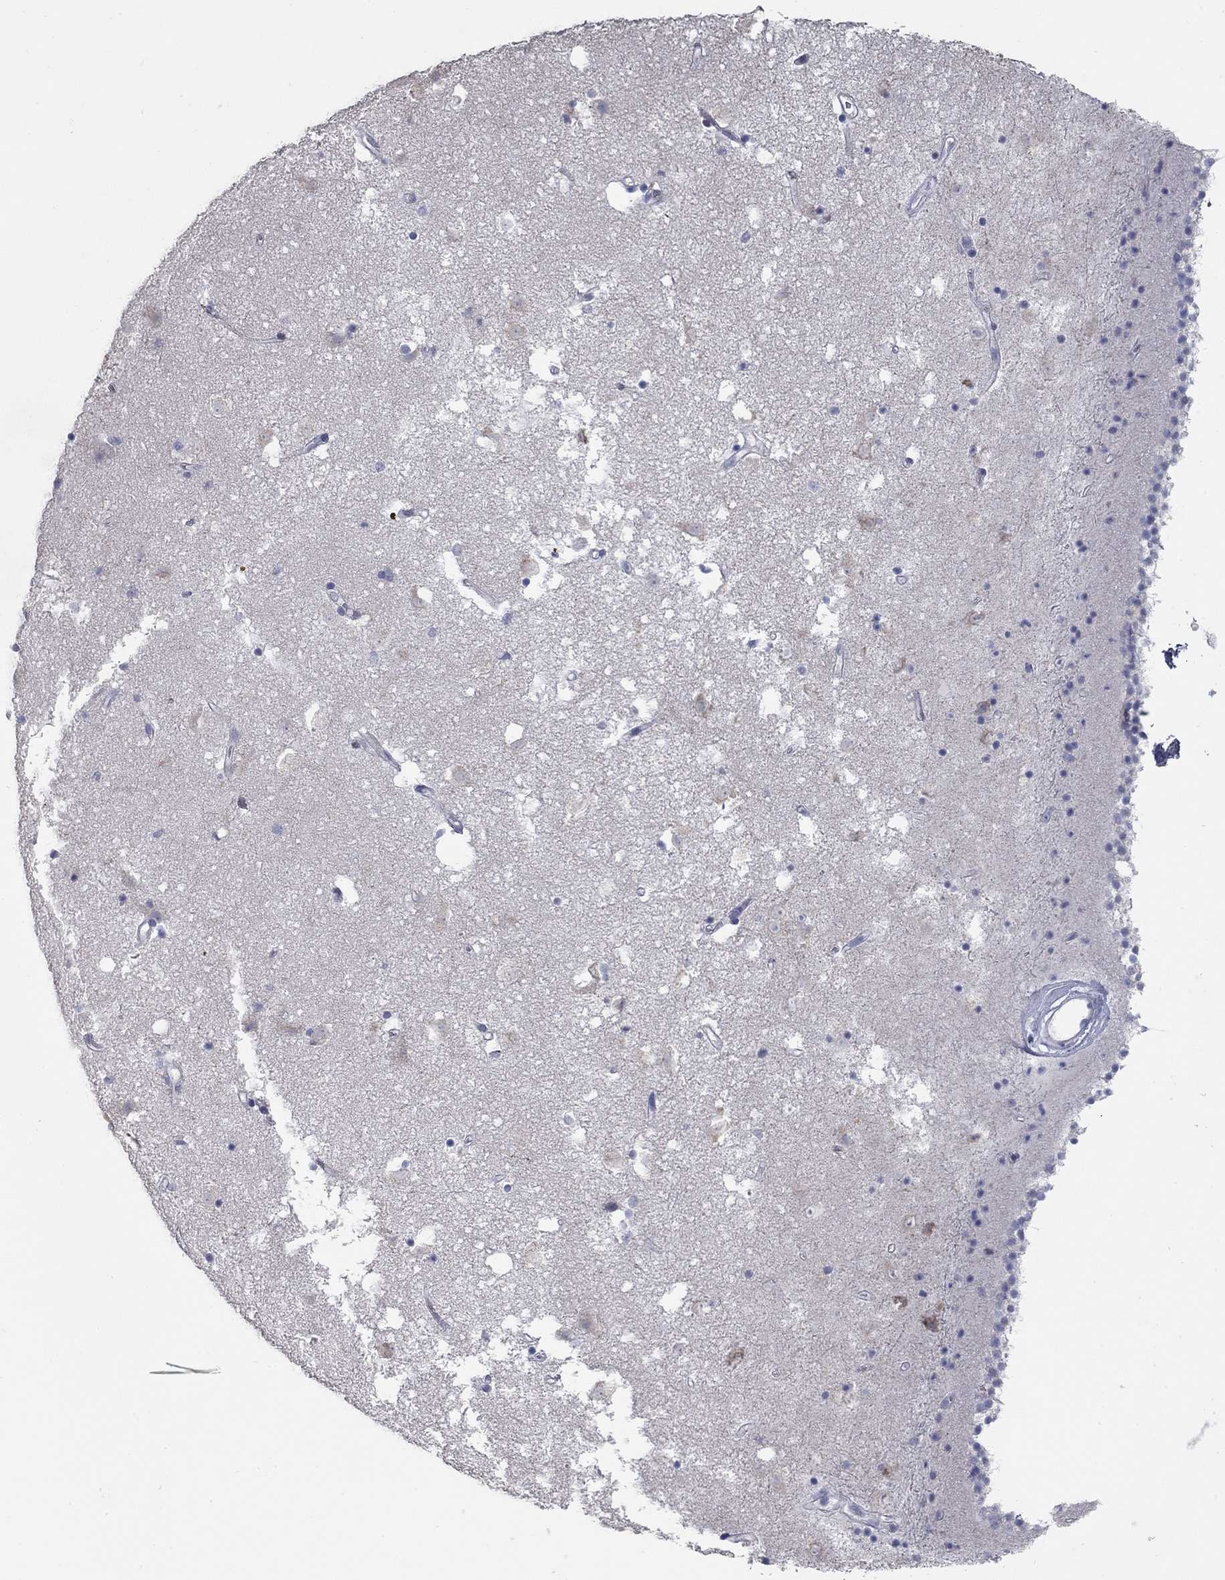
{"staining": {"intensity": "negative", "quantity": "none", "location": "none"}, "tissue": "caudate", "cell_type": "Glial cells", "image_type": "normal", "snomed": [{"axis": "morphology", "description": "Normal tissue, NOS"}, {"axis": "topography", "description": "Lateral ventricle wall"}], "caption": "DAB (3,3'-diaminobenzidine) immunohistochemical staining of unremarkable caudate exhibits no significant staining in glial cells. The staining was performed using DAB (3,3'-diaminobenzidine) to visualize the protein expression in brown, while the nuclei were stained in blue with hematoxylin (Magnification: 20x).", "gene": "TAC1", "patient": {"sex": "female", "age": 71}}